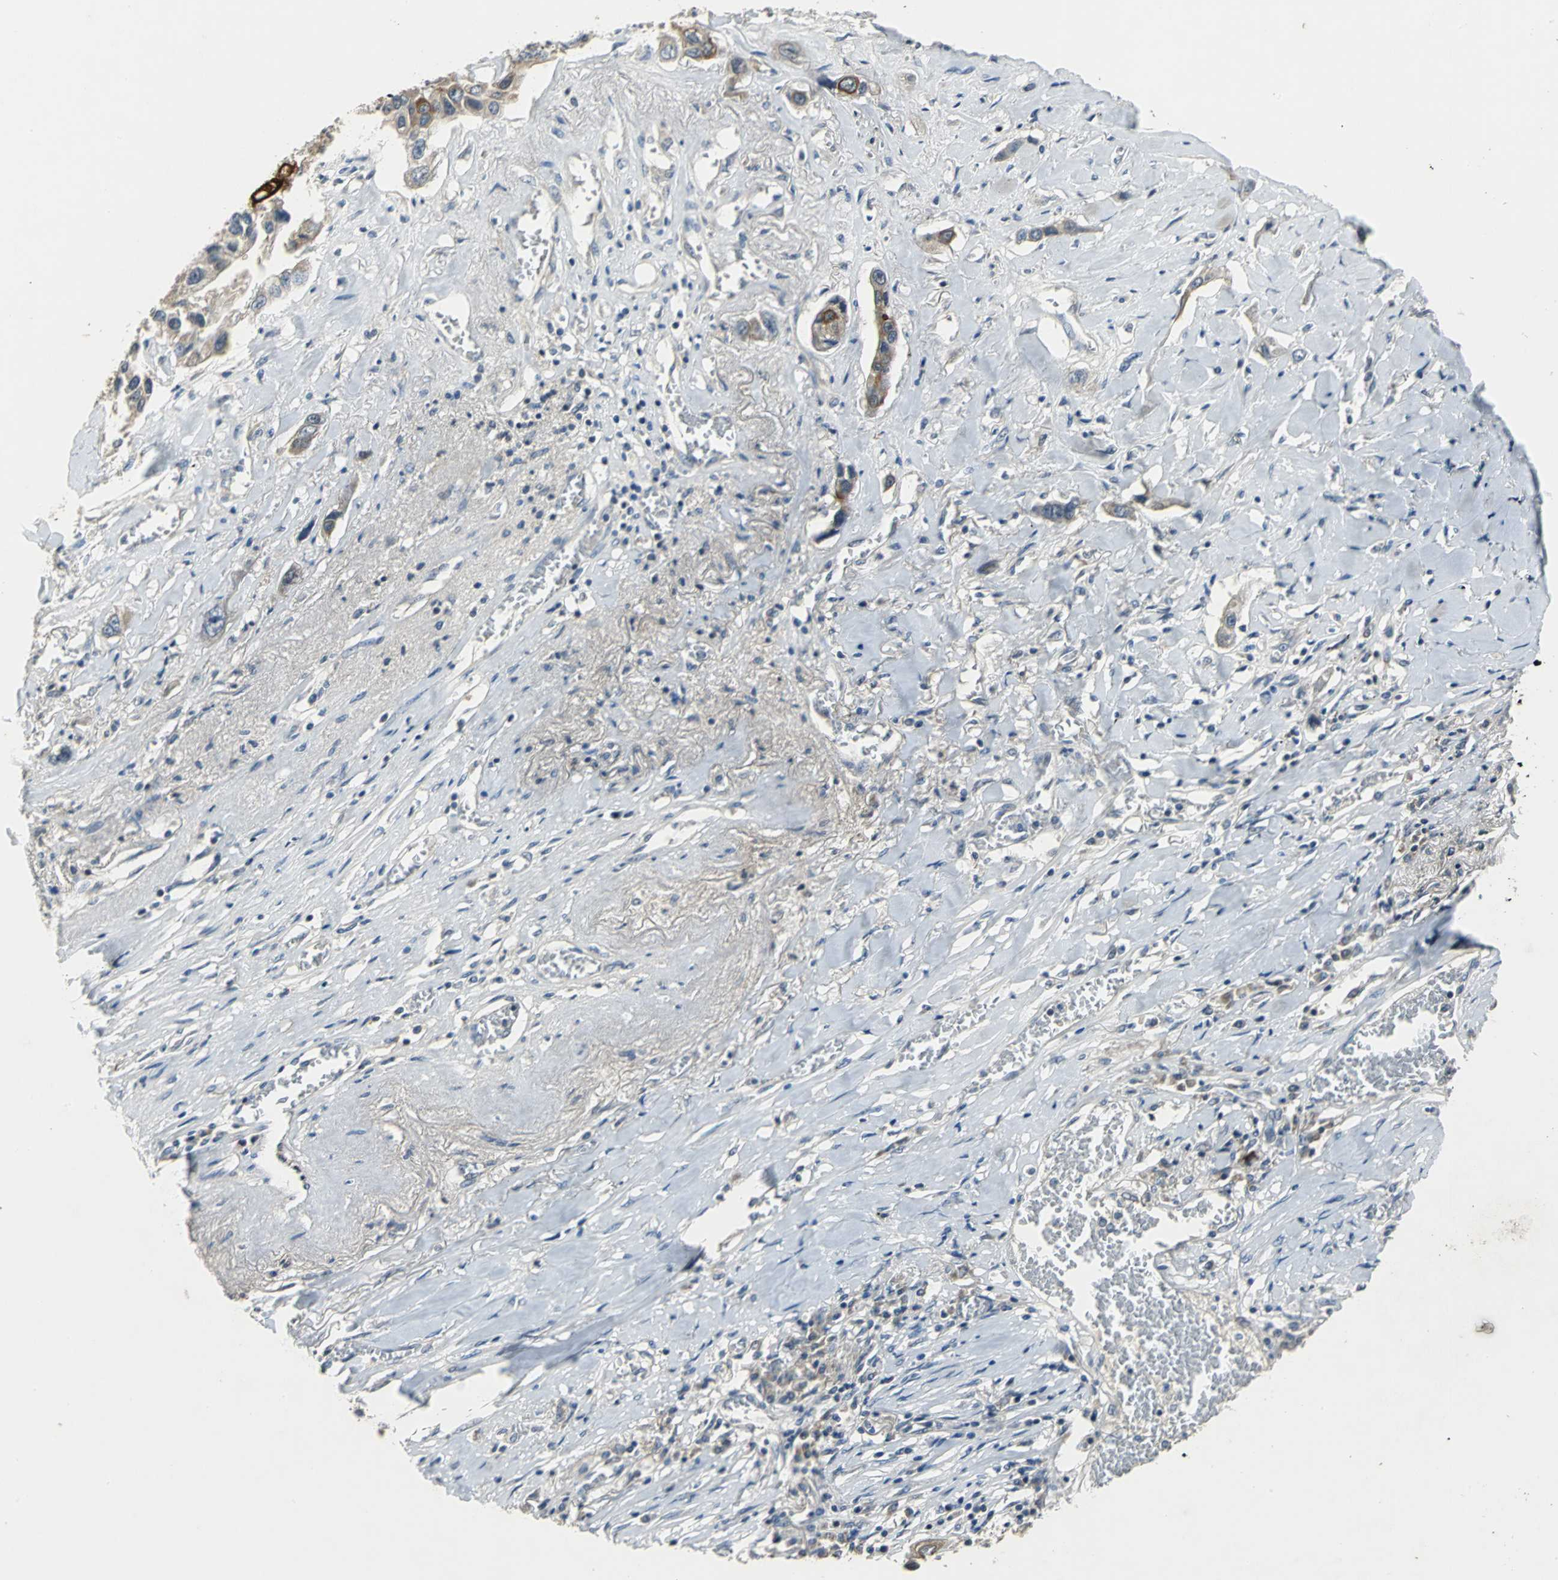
{"staining": {"intensity": "moderate", "quantity": "<25%", "location": "cytoplasmic/membranous"}, "tissue": "lung cancer", "cell_type": "Tumor cells", "image_type": "cancer", "snomed": [{"axis": "morphology", "description": "Squamous cell carcinoma, NOS"}, {"axis": "topography", "description": "Lung"}], "caption": "A brown stain highlights moderate cytoplasmic/membranous staining of a protein in human lung squamous cell carcinoma tumor cells.", "gene": "JADE3", "patient": {"sex": "male", "age": 71}}